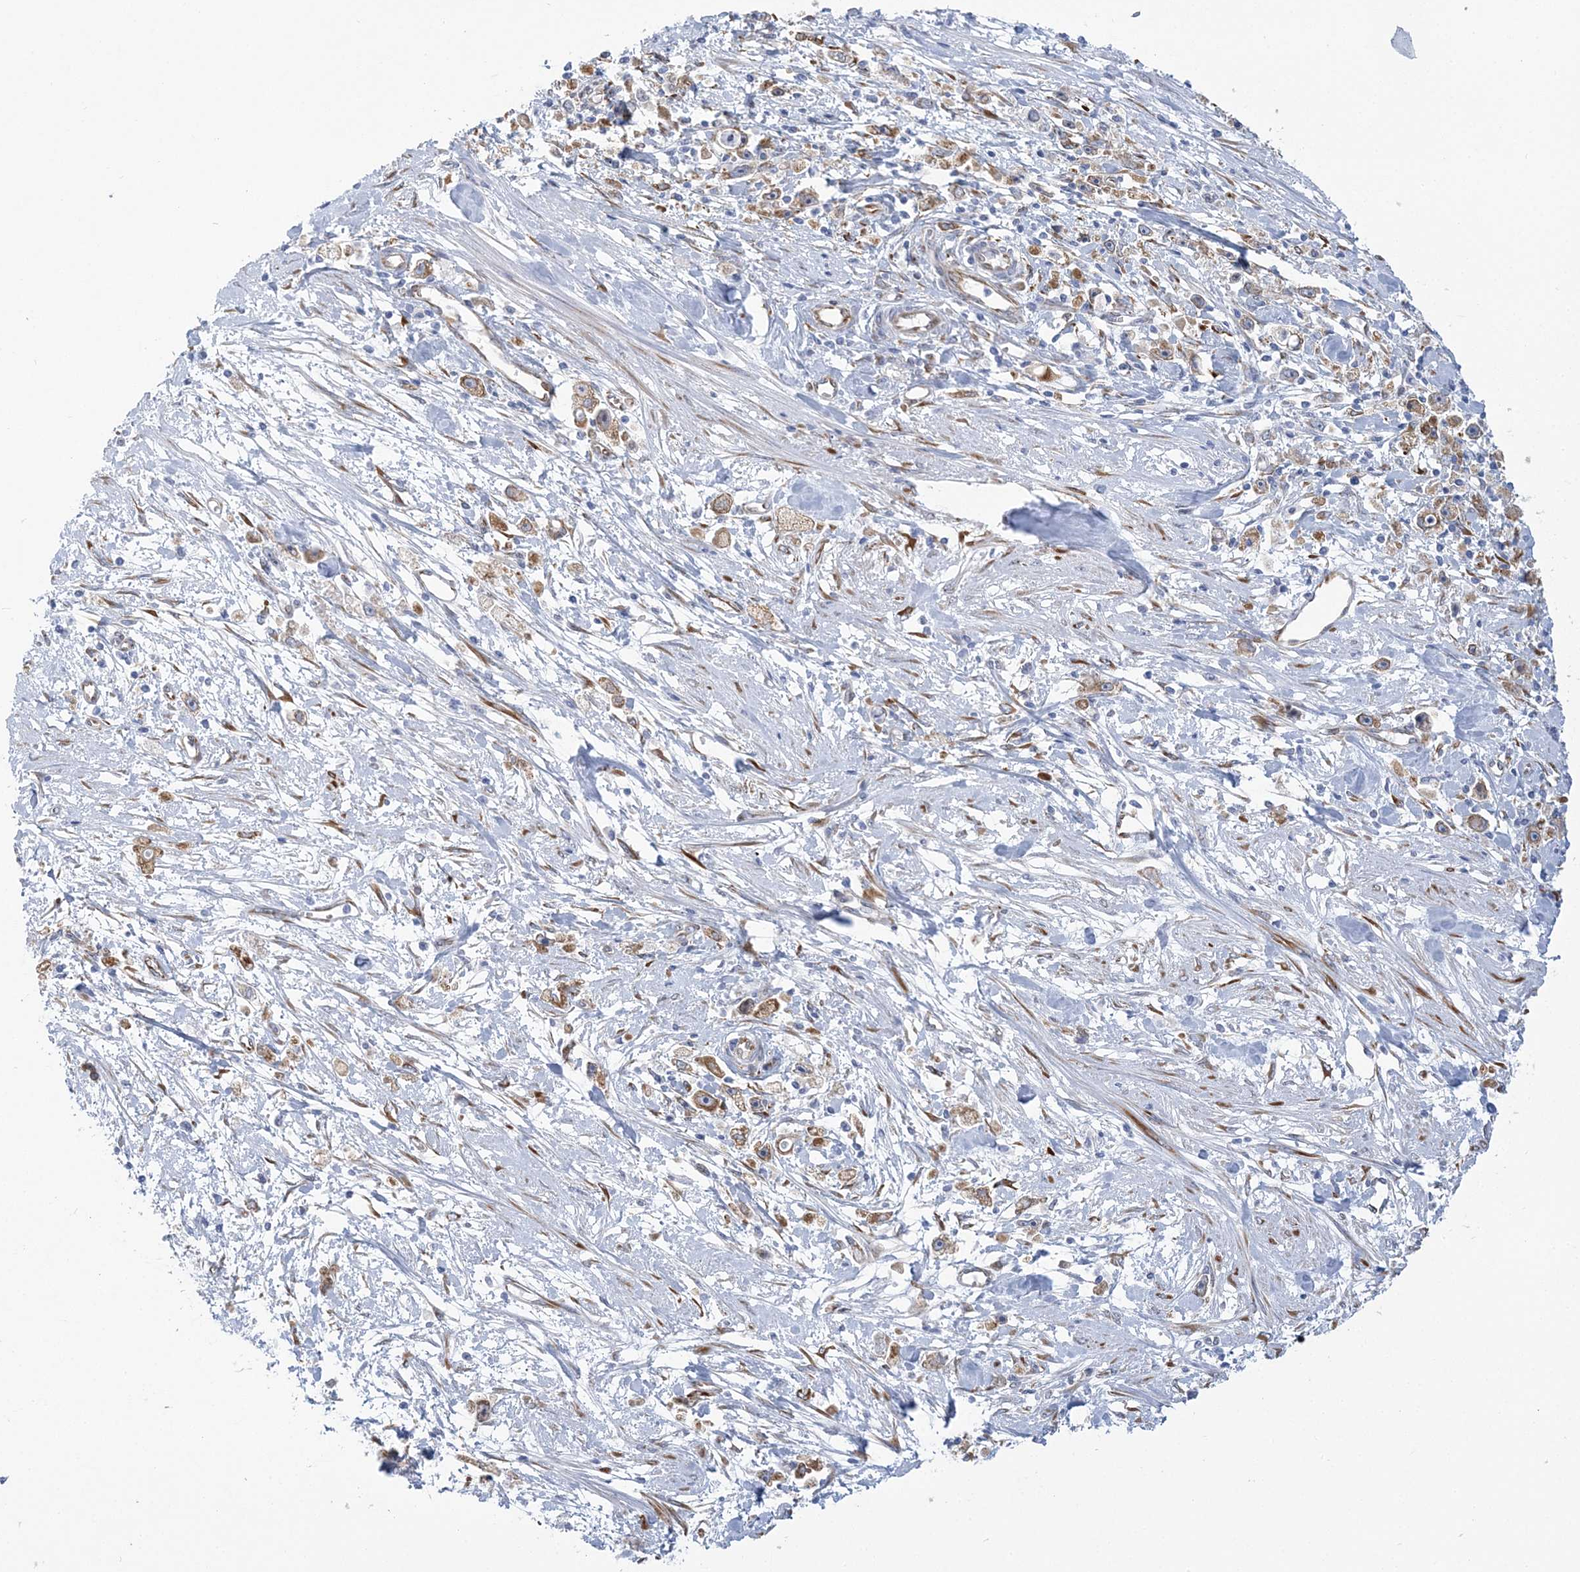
{"staining": {"intensity": "moderate", "quantity": "<25%", "location": "cytoplasmic/membranous"}, "tissue": "stomach cancer", "cell_type": "Tumor cells", "image_type": "cancer", "snomed": [{"axis": "morphology", "description": "Adenocarcinoma, NOS"}, {"axis": "topography", "description": "Stomach"}], "caption": "Human stomach cancer stained with a brown dye exhibits moderate cytoplasmic/membranous positive staining in approximately <25% of tumor cells.", "gene": "PLEKHG4B", "patient": {"sex": "female", "age": 59}}